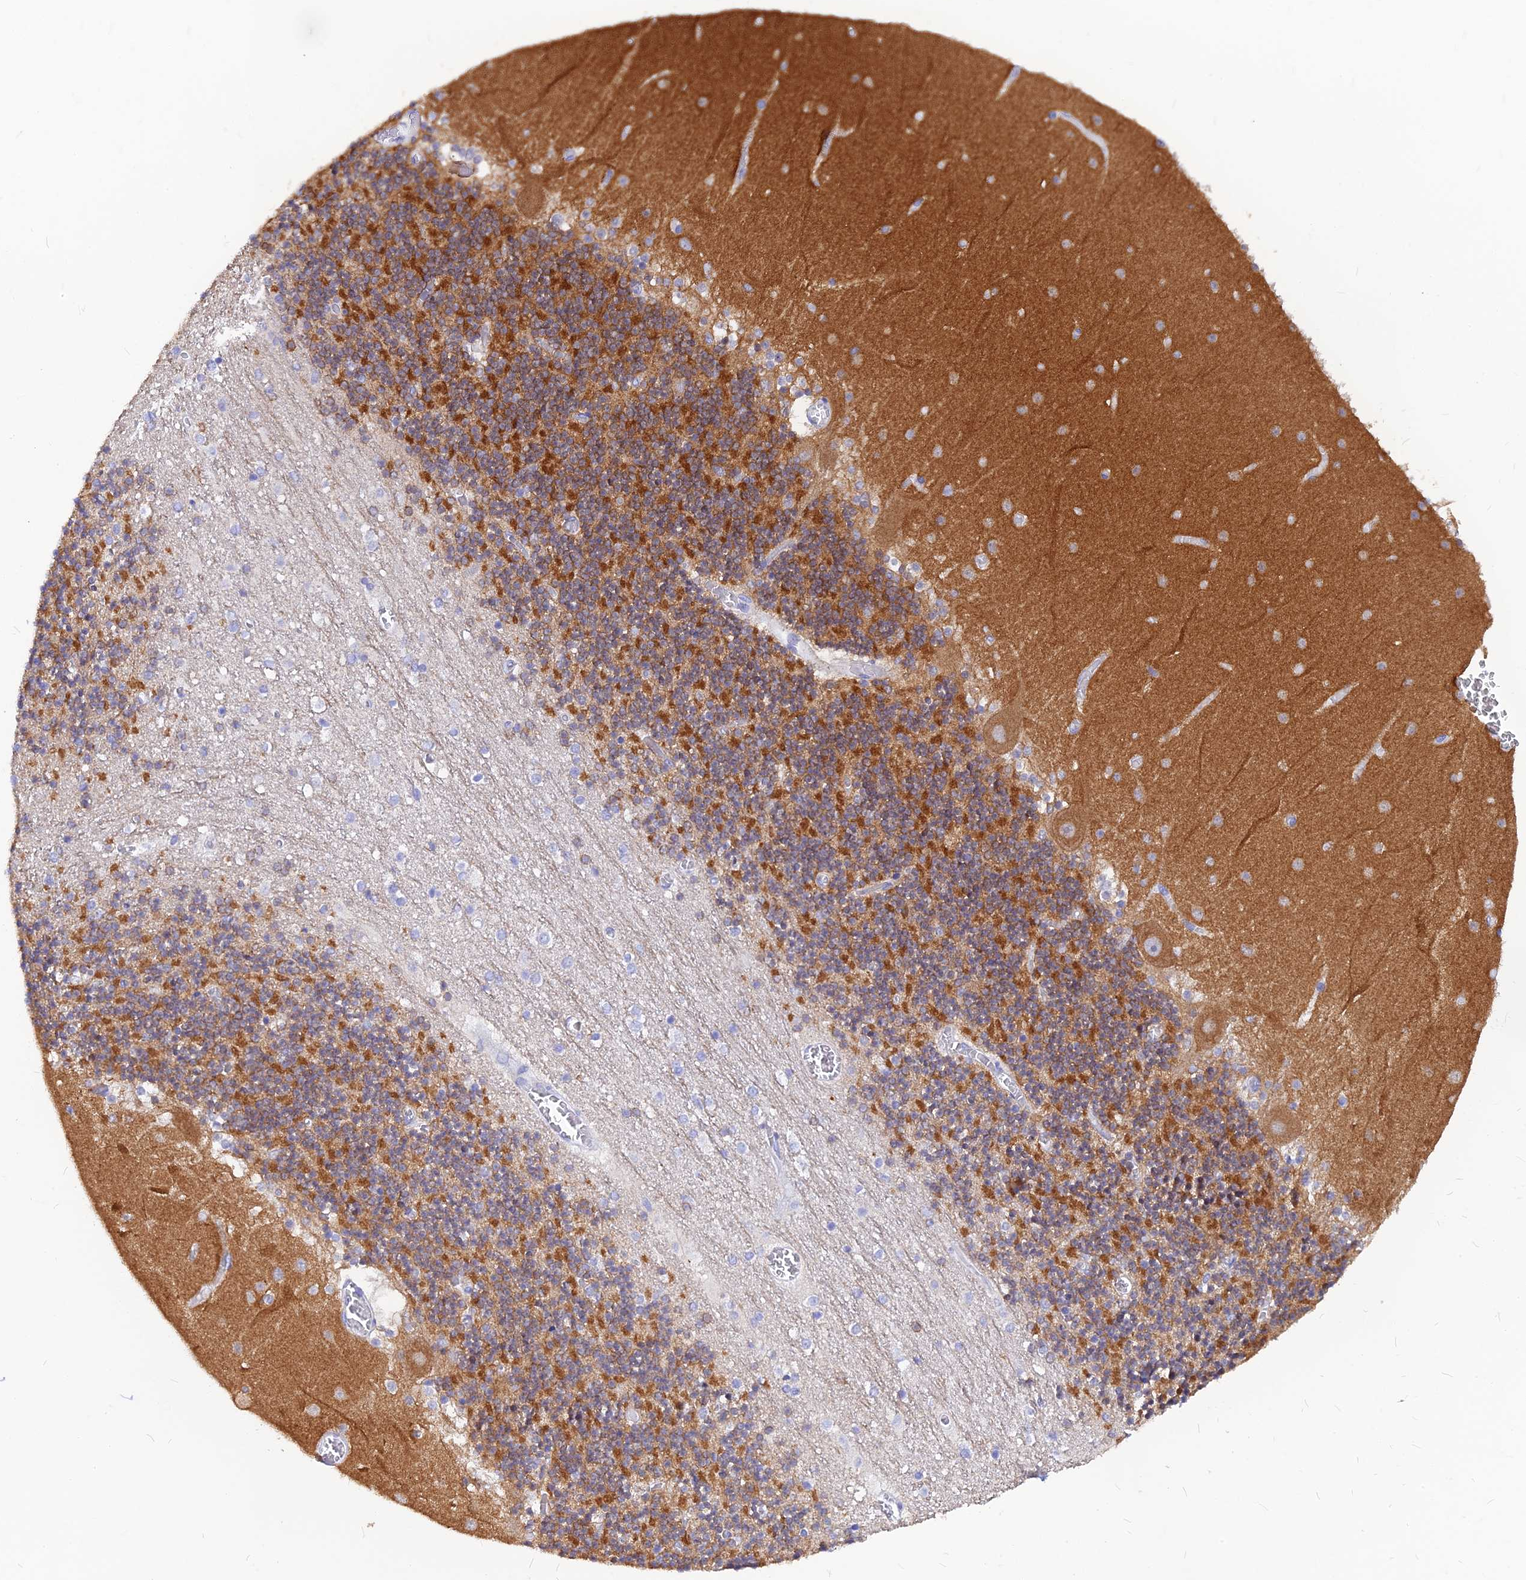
{"staining": {"intensity": "strong", "quantity": "25%-75%", "location": "cytoplasmic/membranous"}, "tissue": "cerebellum", "cell_type": "Cells in granular layer", "image_type": "normal", "snomed": [{"axis": "morphology", "description": "Normal tissue, NOS"}, {"axis": "topography", "description": "Cerebellum"}], "caption": "Normal cerebellum reveals strong cytoplasmic/membranous staining in approximately 25%-75% of cells in granular layer, visualized by immunohistochemistry. The staining was performed using DAB (3,3'-diaminobenzidine), with brown indicating positive protein expression. Nuclei are stained blue with hematoxylin.", "gene": "CNOT6", "patient": {"sex": "female", "age": 28}}